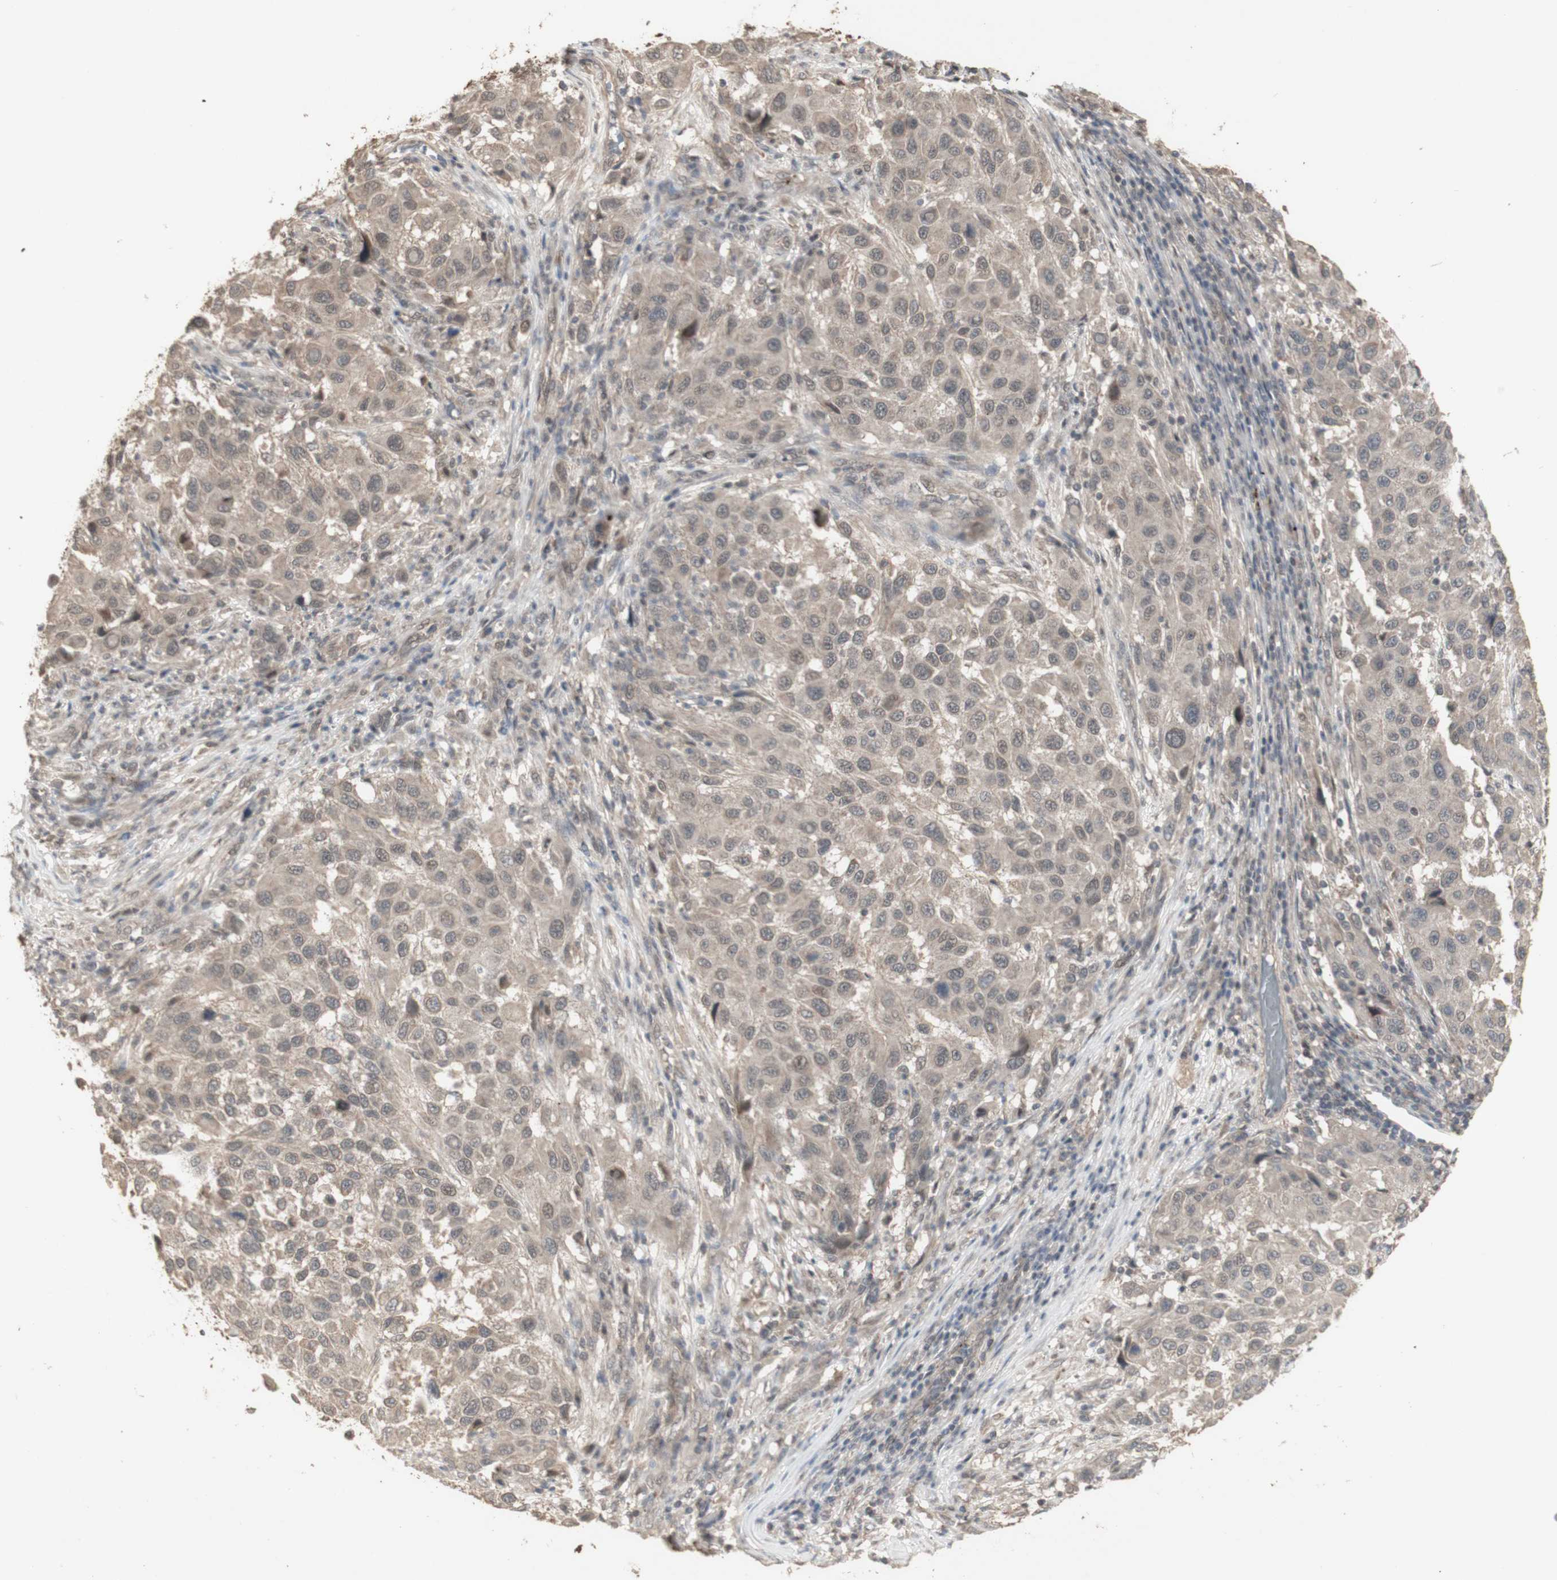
{"staining": {"intensity": "weak", "quantity": ">75%", "location": "cytoplasmic/membranous"}, "tissue": "melanoma", "cell_type": "Tumor cells", "image_type": "cancer", "snomed": [{"axis": "morphology", "description": "Malignant melanoma, Metastatic site"}, {"axis": "topography", "description": "Lymph node"}], "caption": "IHC micrograph of neoplastic tissue: human malignant melanoma (metastatic site) stained using IHC displays low levels of weak protein expression localized specifically in the cytoplasmic/membranous of tumor cells, appearing as a cytoplasmic/membranous brown color.", "gene": "ALOX12", "patient": {"sex": "male", "age": 61}}